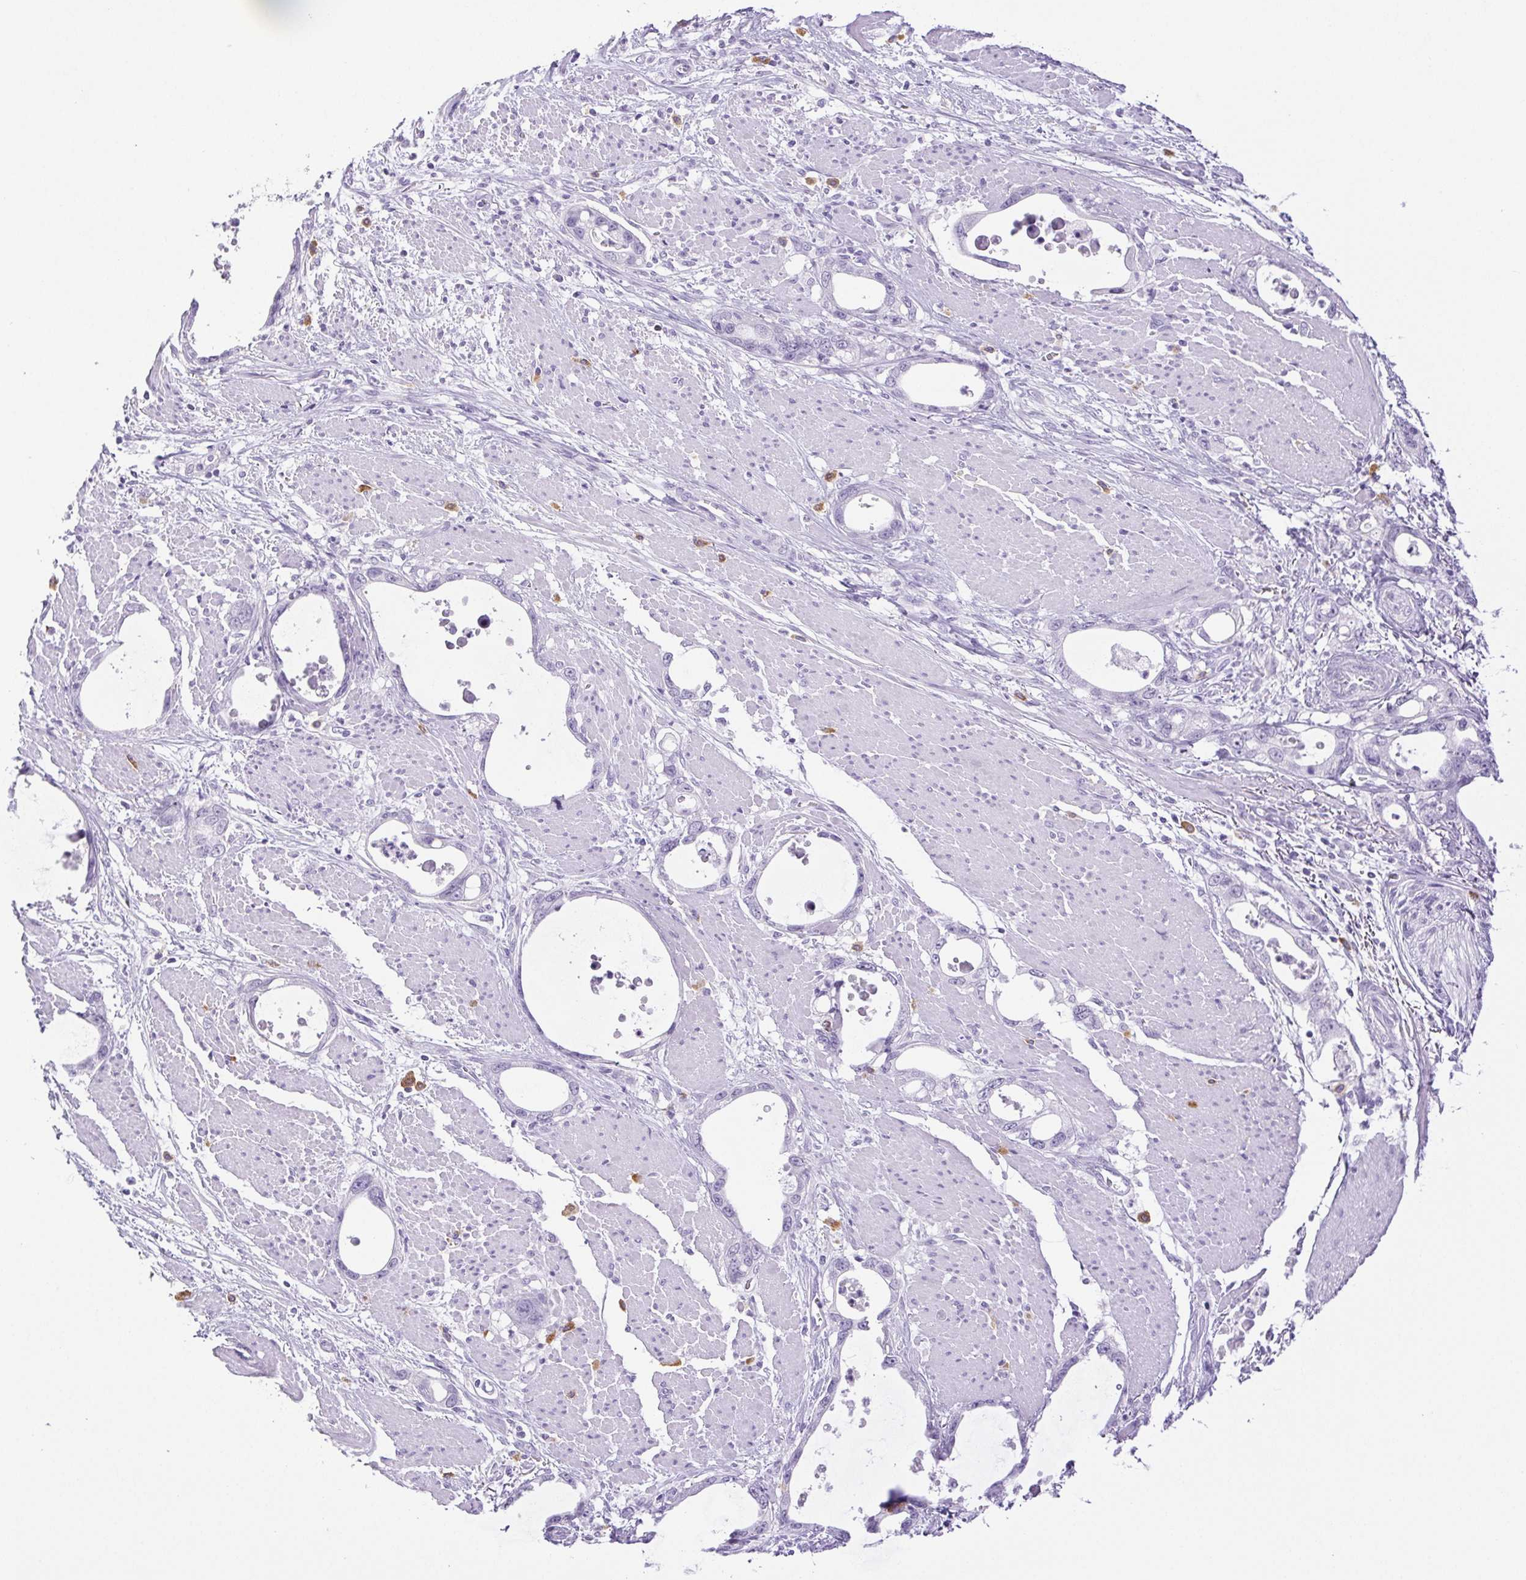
{"staining": {"intensity": "negative", "quantity": "none", "location": "none"}, "tissue": "stomach cancer", "cell_type": "Tumor cells", "image_type": "cancer", "snomed": [{"axis": "morphology", "description": "Adenocarcinoma, NOS"}, {"axis": "topography", "description": "Stomach, upper"}], "caption": "The immunohistochemistry micrograph has no significant positivity in tumor cells of adenocarcinoma (stomach) tissue.", "gene": "PAPPA2", "patient": {"sex": "male", "age": 74}}